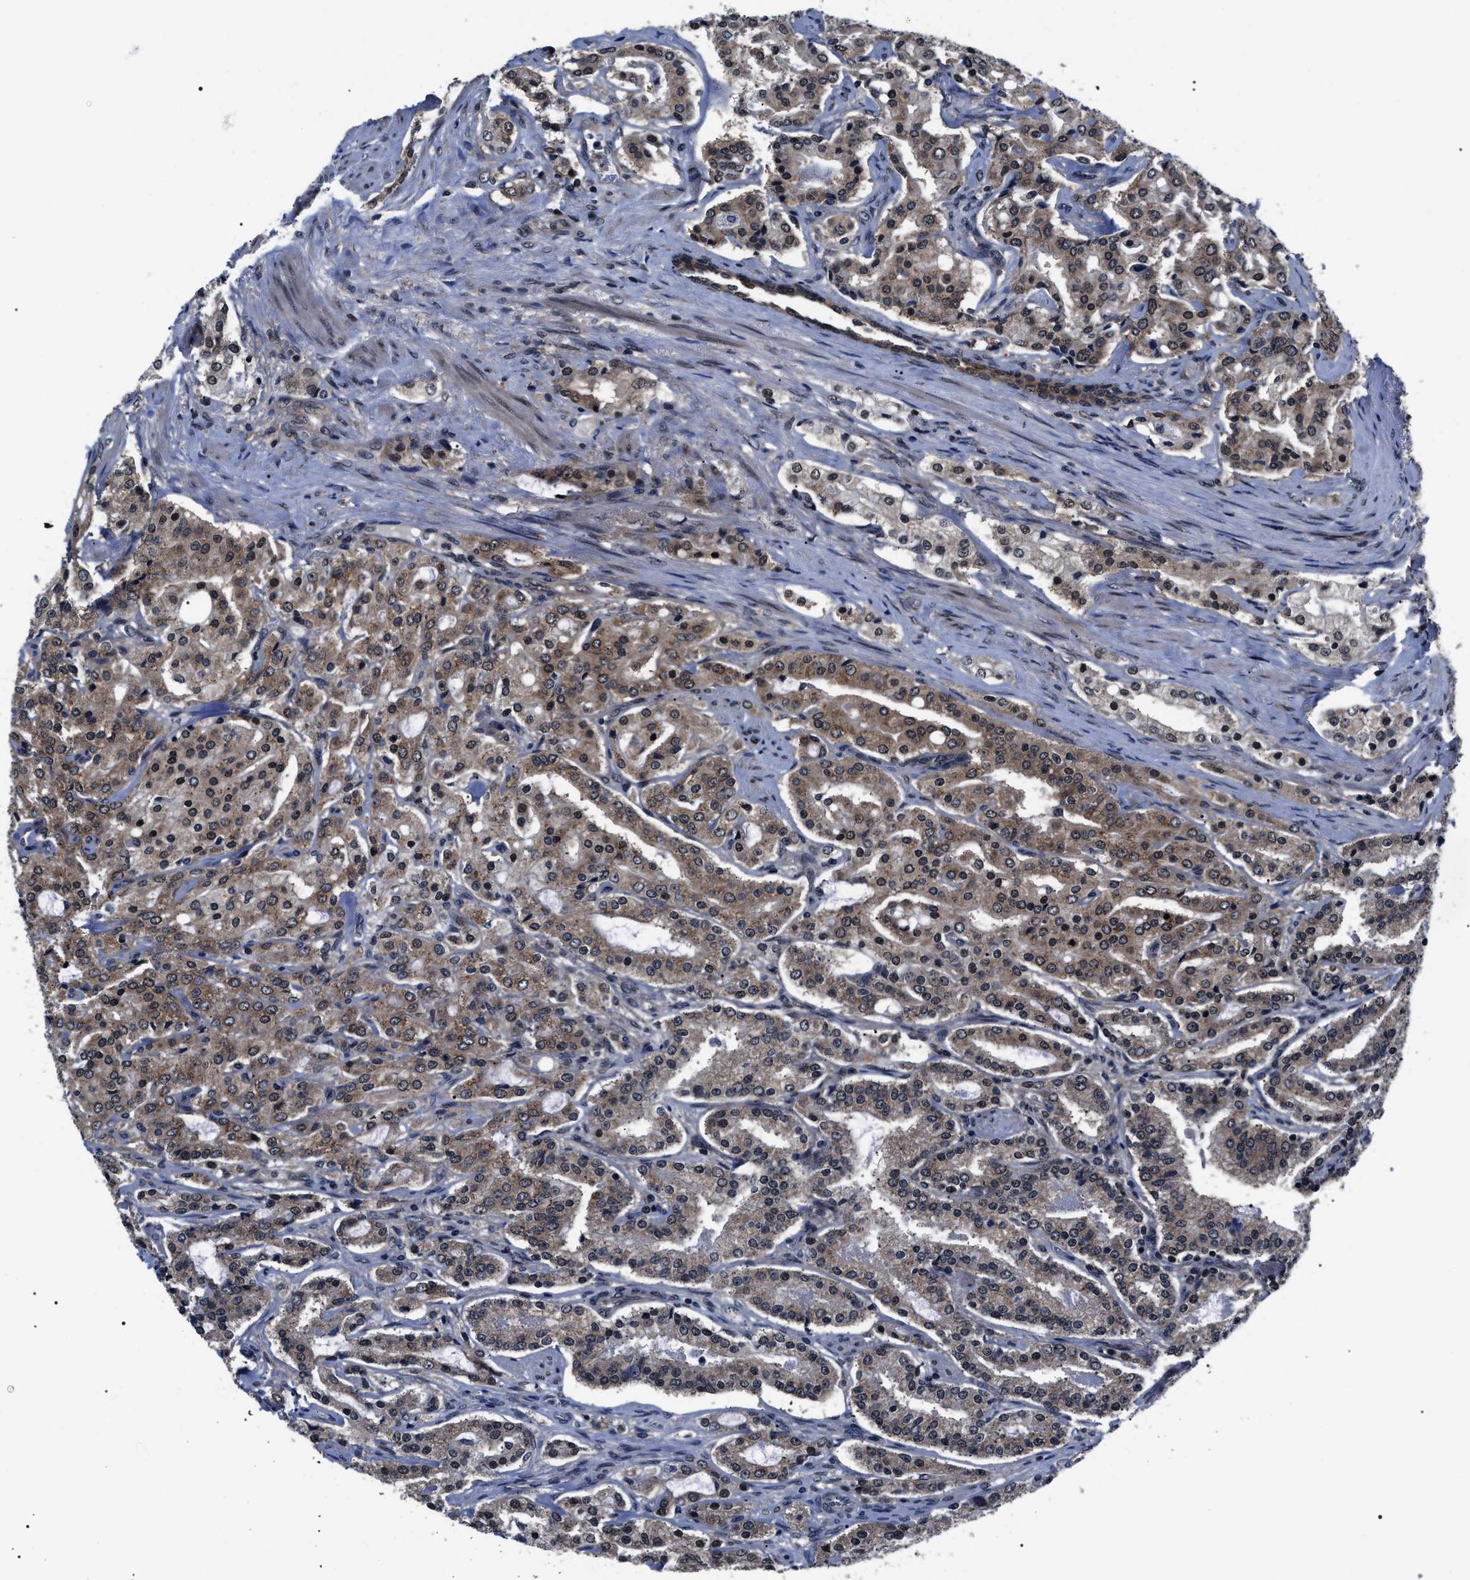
{"staining": {"intensity": "weak", "quantity": ">75%", "location": "cytoplasmic/membranous,nuclear"}, "tissue": "prostate cancer", "cell_type": "Tumor cells", "image_type": "cancer", "snomed": [{"axis": "morphology", "description": "Adenocarcinoma, Medium grade"}, {"axis": "topography", "description": "Prostate"}], "caption": "Tumor cells reveal low levels of weak cytoplasmic/membranous and nuclear staining in approximately >75% of cells in prostate cancer (adenocarcinoma (medium-grade)).", "gene": "CSNK2A1", "patient": {"sex": "male", "age": 72}}